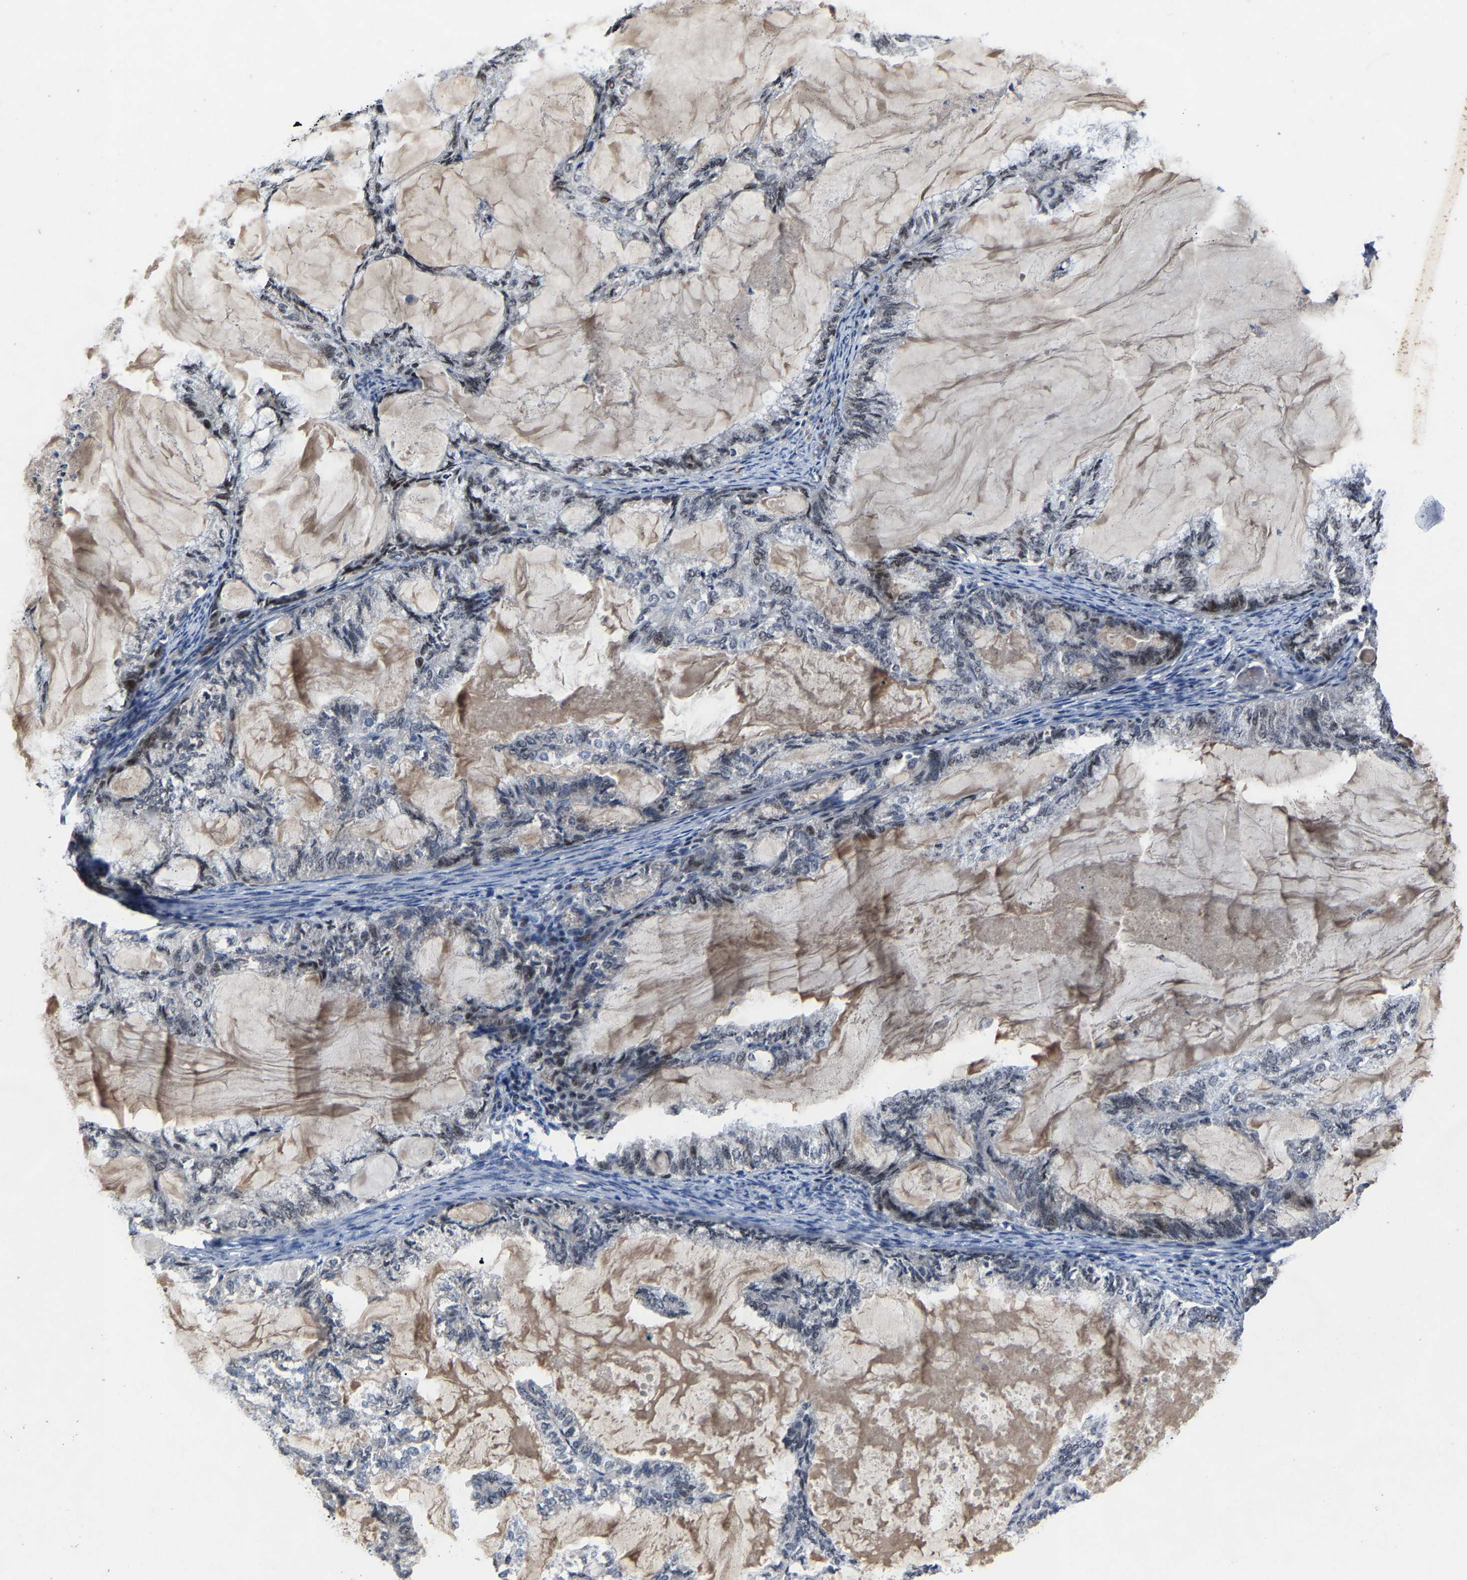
{"staining": {"intensity": "moderate", "quantity": "<25%", "location": "nuclear"}, "tissue": "endometrial cancer", "cell_type": "Tumor cells", "image_type": "cancer", "snomed": [{"axis": "morphology", "description": "Adenocarcinoma, NOS"}, {"axis": "topography", "description": "Endometrium"}], "caption": "DAB immunohistochemical staining of endometrial cancer displays moderate nuclear protein positivity in approximately <25% of tumor cells.", "gene": "LSM8", "patient": {"sex": "female", "age": 86}}